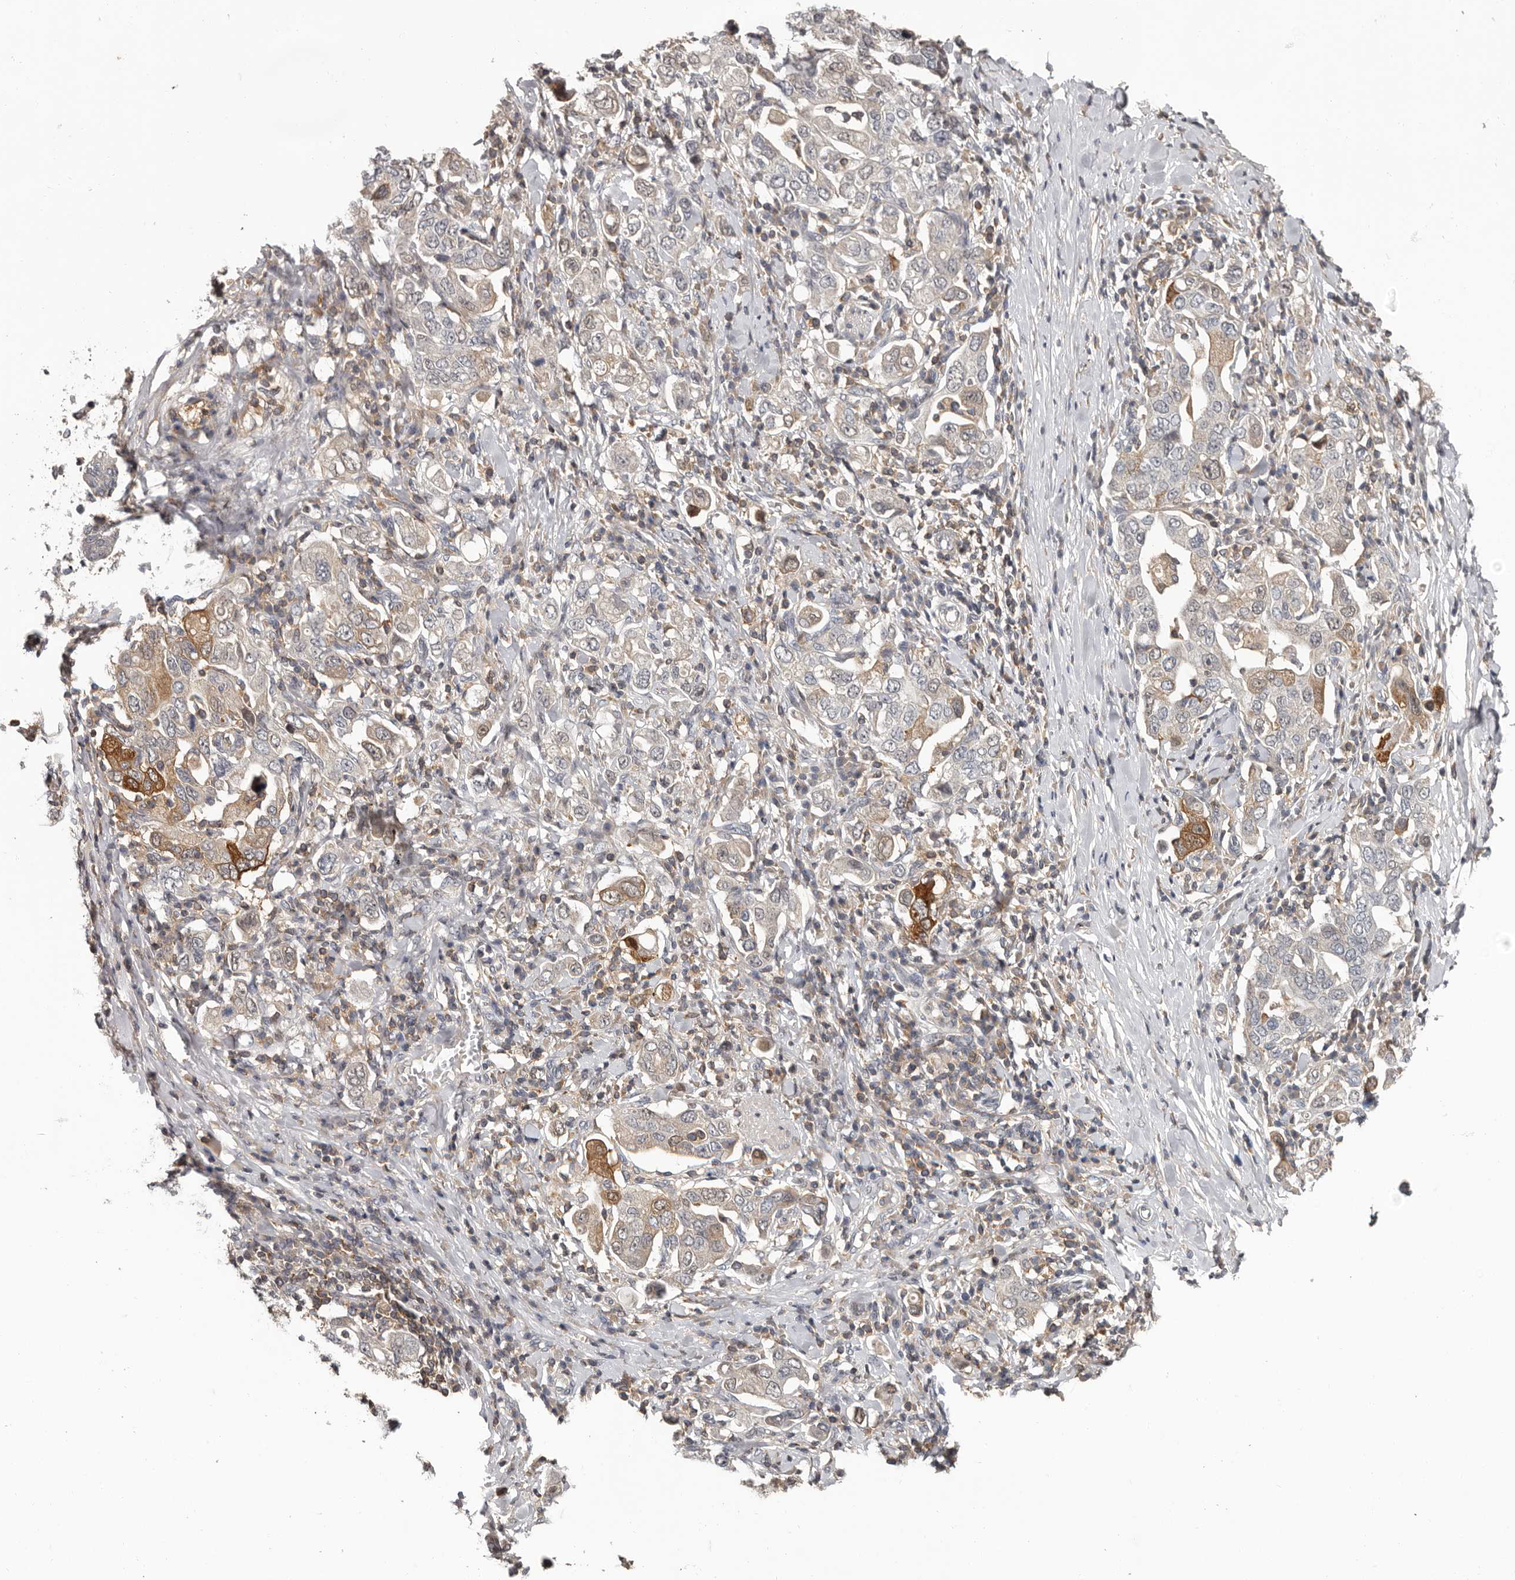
{"staining": {"intensity": "moderate", "quantity": "<25%", "location": "cytoplasmic/membranous"}, "tissue": "stomach cancer", "cell_type": "Tumor cells", "image_type": "cancer", "snomed": [{"axis": "morphology", "description": "Adenocarcinoma, NOS"}, {"axis": "topography", "description": "Stomach, upper"}], "caption": "This image shows immunohistochemistry (IHC) staining of human stomach adenocarcinoma, with low moderate cytoplasmic/membranous expression in about <25% of tumor cells.", "gene": "ANKRD44", "patient": {"sex": "male", "age": 62}}